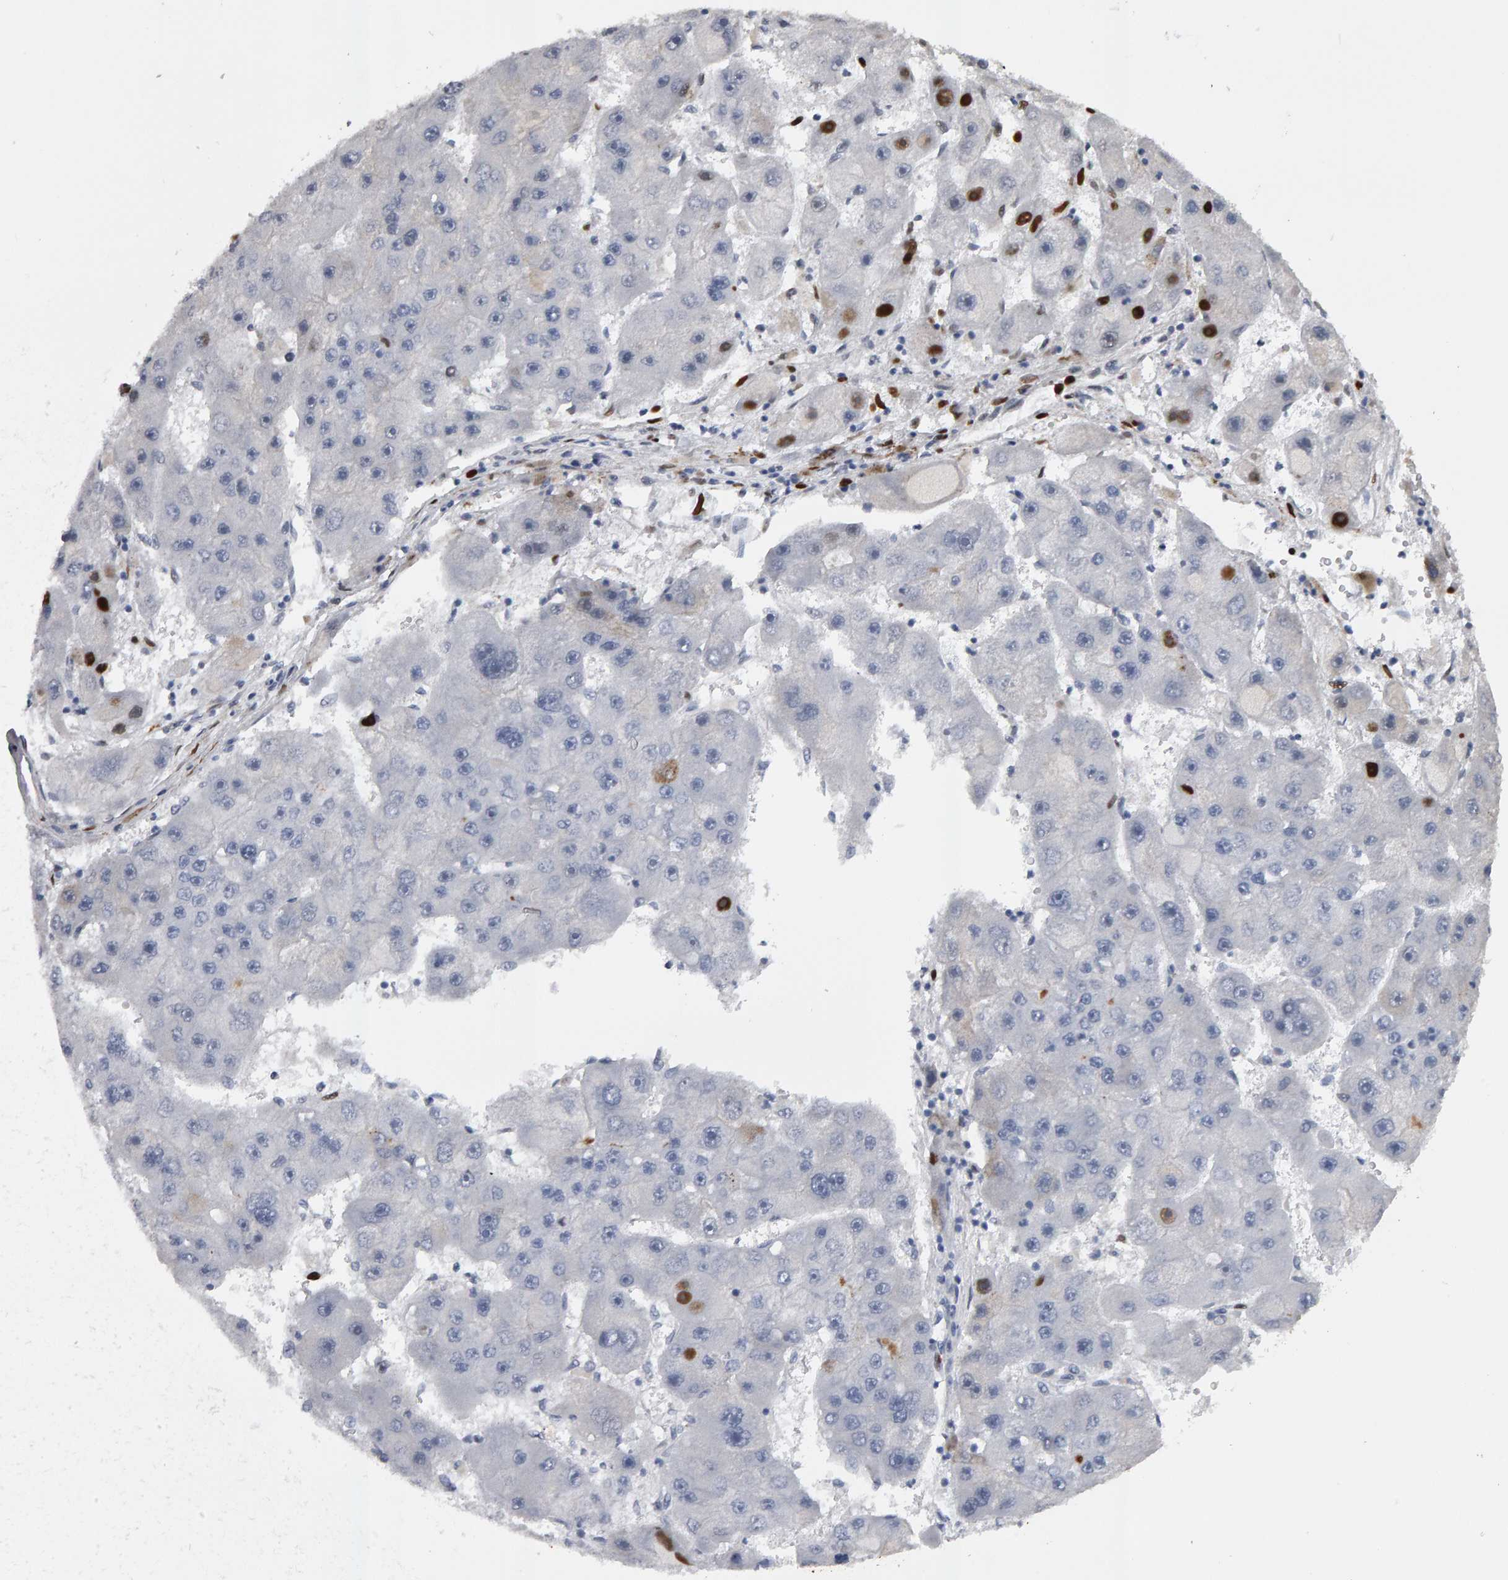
{"staining": {"intensity": "negative", "quantity": "none", "location": "none"}, "tissue": "liver cancer", "cell_type": "Tumor cells", "image_type": "cancer", "snomed": [{"axis": "morphology", "description": "Carcinoma, Hepatocellular, NOS"}, {"axis": "topography", "description": "Liver"}], "caption": "IHC micrograph of neoplastic tissue: human liver cancer stained with DAB exhibits no significant protein expression in tumor cells.", "gene": "IPO8", "patient": {"sex": "female", "age": 61}}